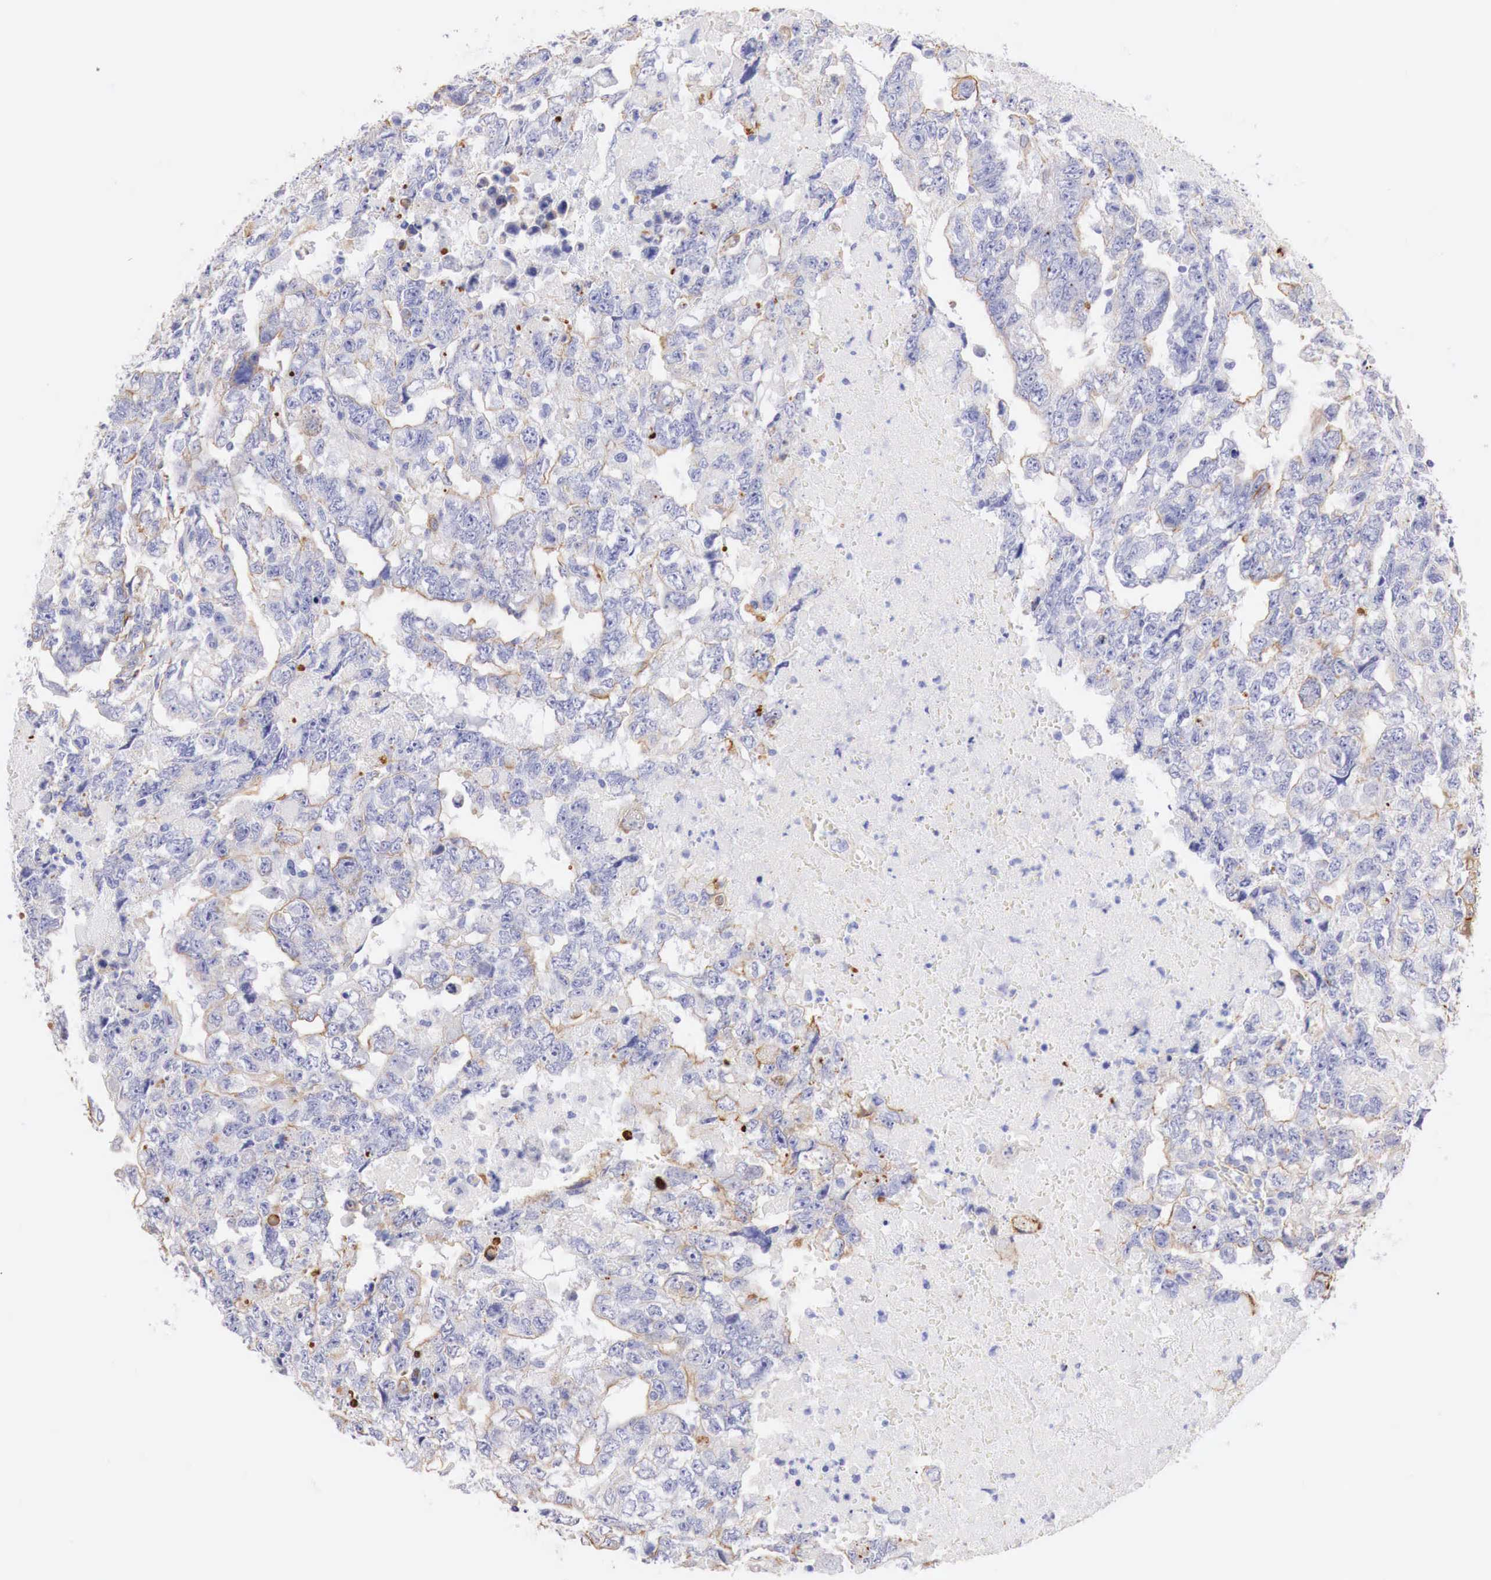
{"staining": {"intensity": "weak", "quantity": "25%-75%", "location": "cytoplasmic/membranous"}, "tissue": "testis cancer", "cell_type": "Tumor cells", "image_type": "cancer", "snomed": [{"axis": "morphology", "description": "Carcinoma, Embryonal, NOS"}, {"axis": "topography", "description": "Testis"}], "caption": "Immunohistochemical staining of human embryonal carcinoma (testis) displays weak cytoplasmic/membranous protein expression in about 25%-75% of tumor cells.", "gene": "TPM1", "patient": {"sex": "male", "age": 36}}